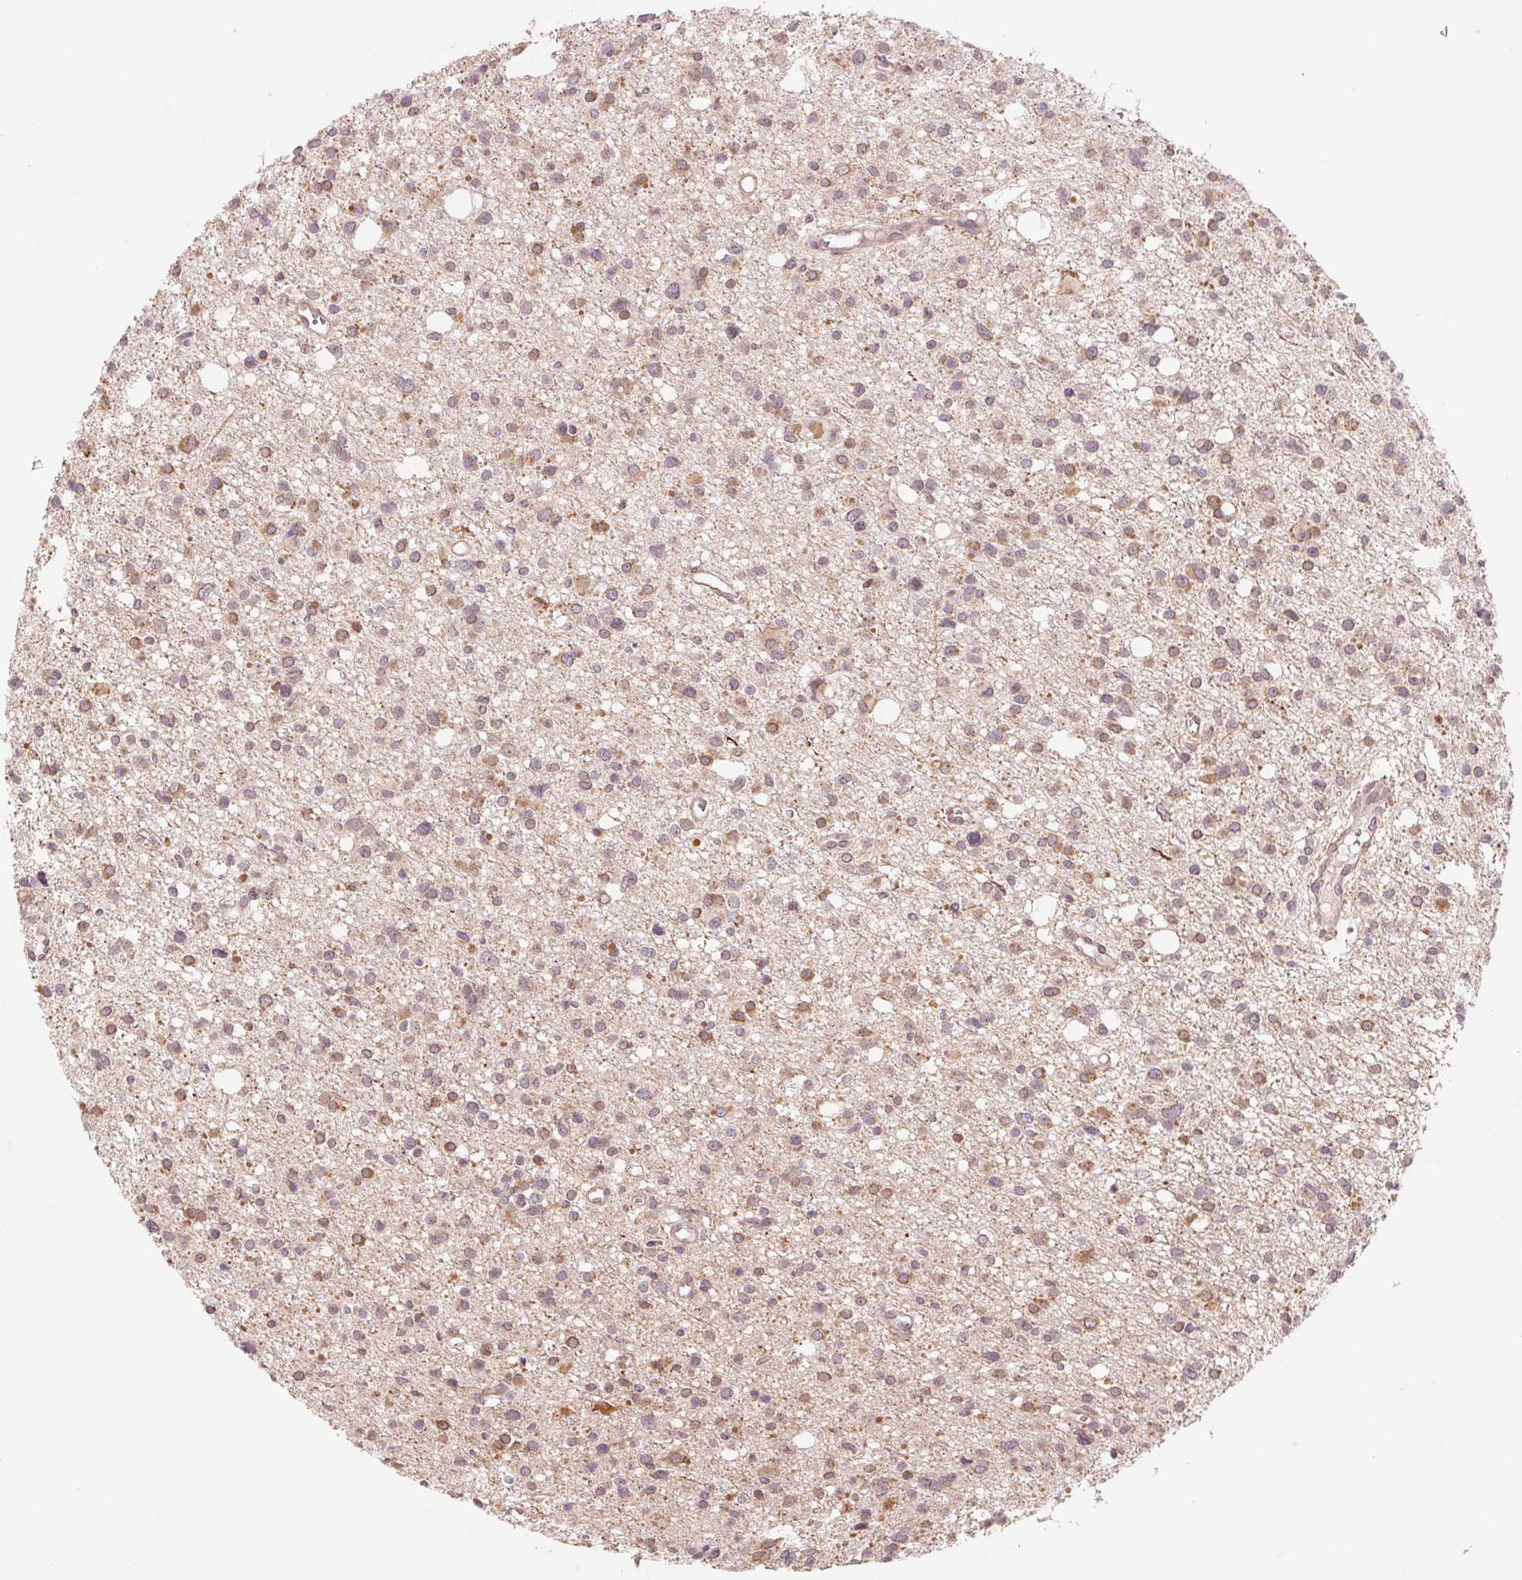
{"staining": {"intensity": "moderate", "quantity": "25%-75%", "location": "cytoplasmic/membranous"}, "tissue": "glioma", "cell_type": "Tumor cells", "image_type": "cancer", "snomed": [{"axis": "morphology", "description": "Glioma, malignant, High grade"}, {"axis": "topography", "description": "Brain"}], "caption": "Malignant glioma (high-grade) was stained to show a protein in brown. There is medium levels of moderate cytoplasmic/membranous expression in about 25%-75% of tumor cells.", "gene": "TECR", "patient": {"sex": "male", "age": 23}}